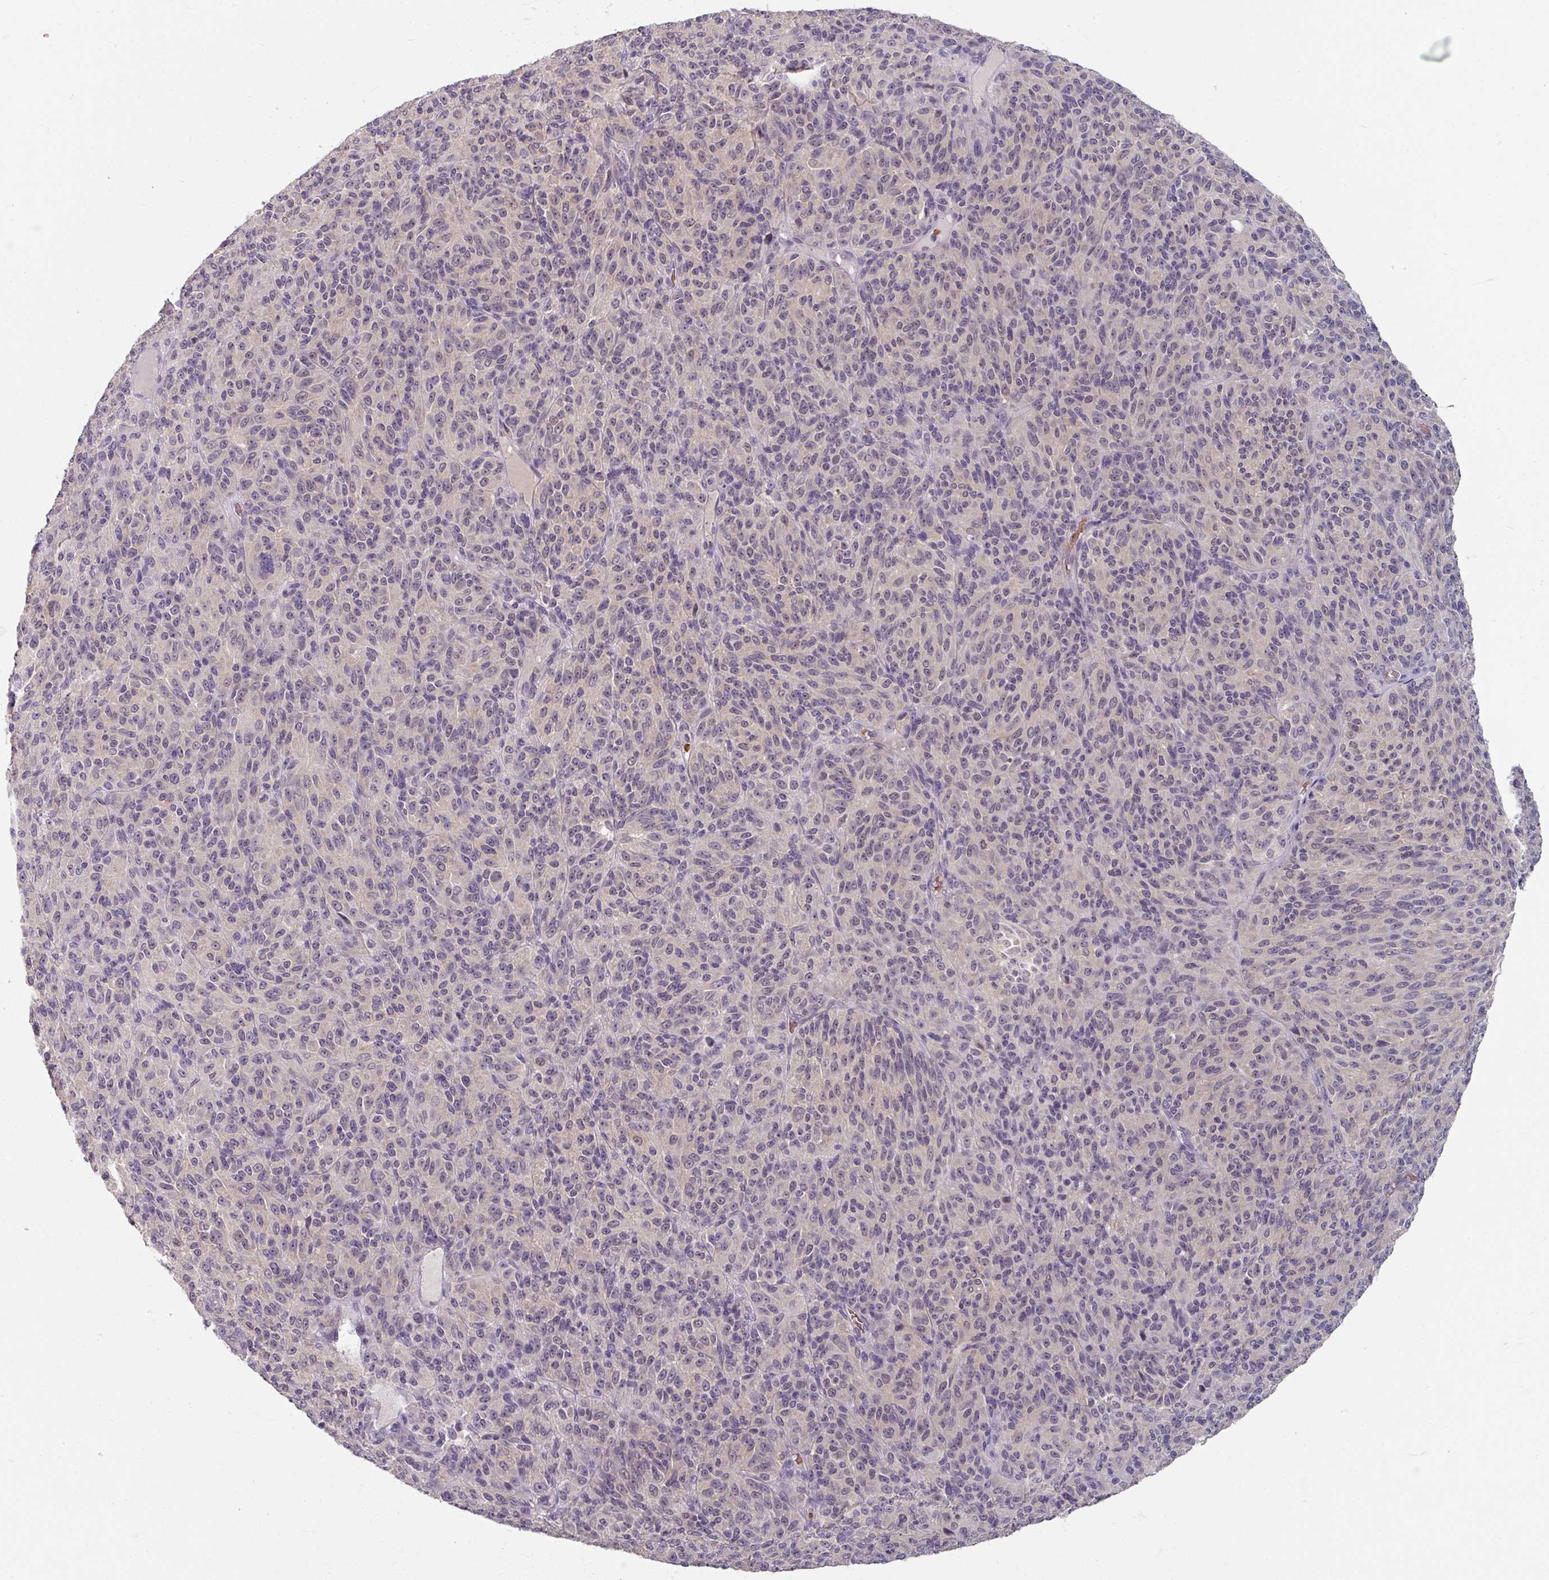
{"staining": {"intensity": "weak", "quantity": "<25%", "location": "cytoplasmic/membranous"}, "tissue": "melanoma", "cell_type": "Tumor cells", "image_type": "cancer", "snomed": [{"axis": "morphology", "description": "Malignant melanoma, Metastatic site"}, {"axis": "topography", "description": "Brain"}], "caption": "Human malignant melanoma (metastatic site) stained for a protein using immunohistochemistry (IHC) exhibits no positivity in tumor cells.", "gene": "KMT5C", "patient": {"sex": "female", "age": 56}}